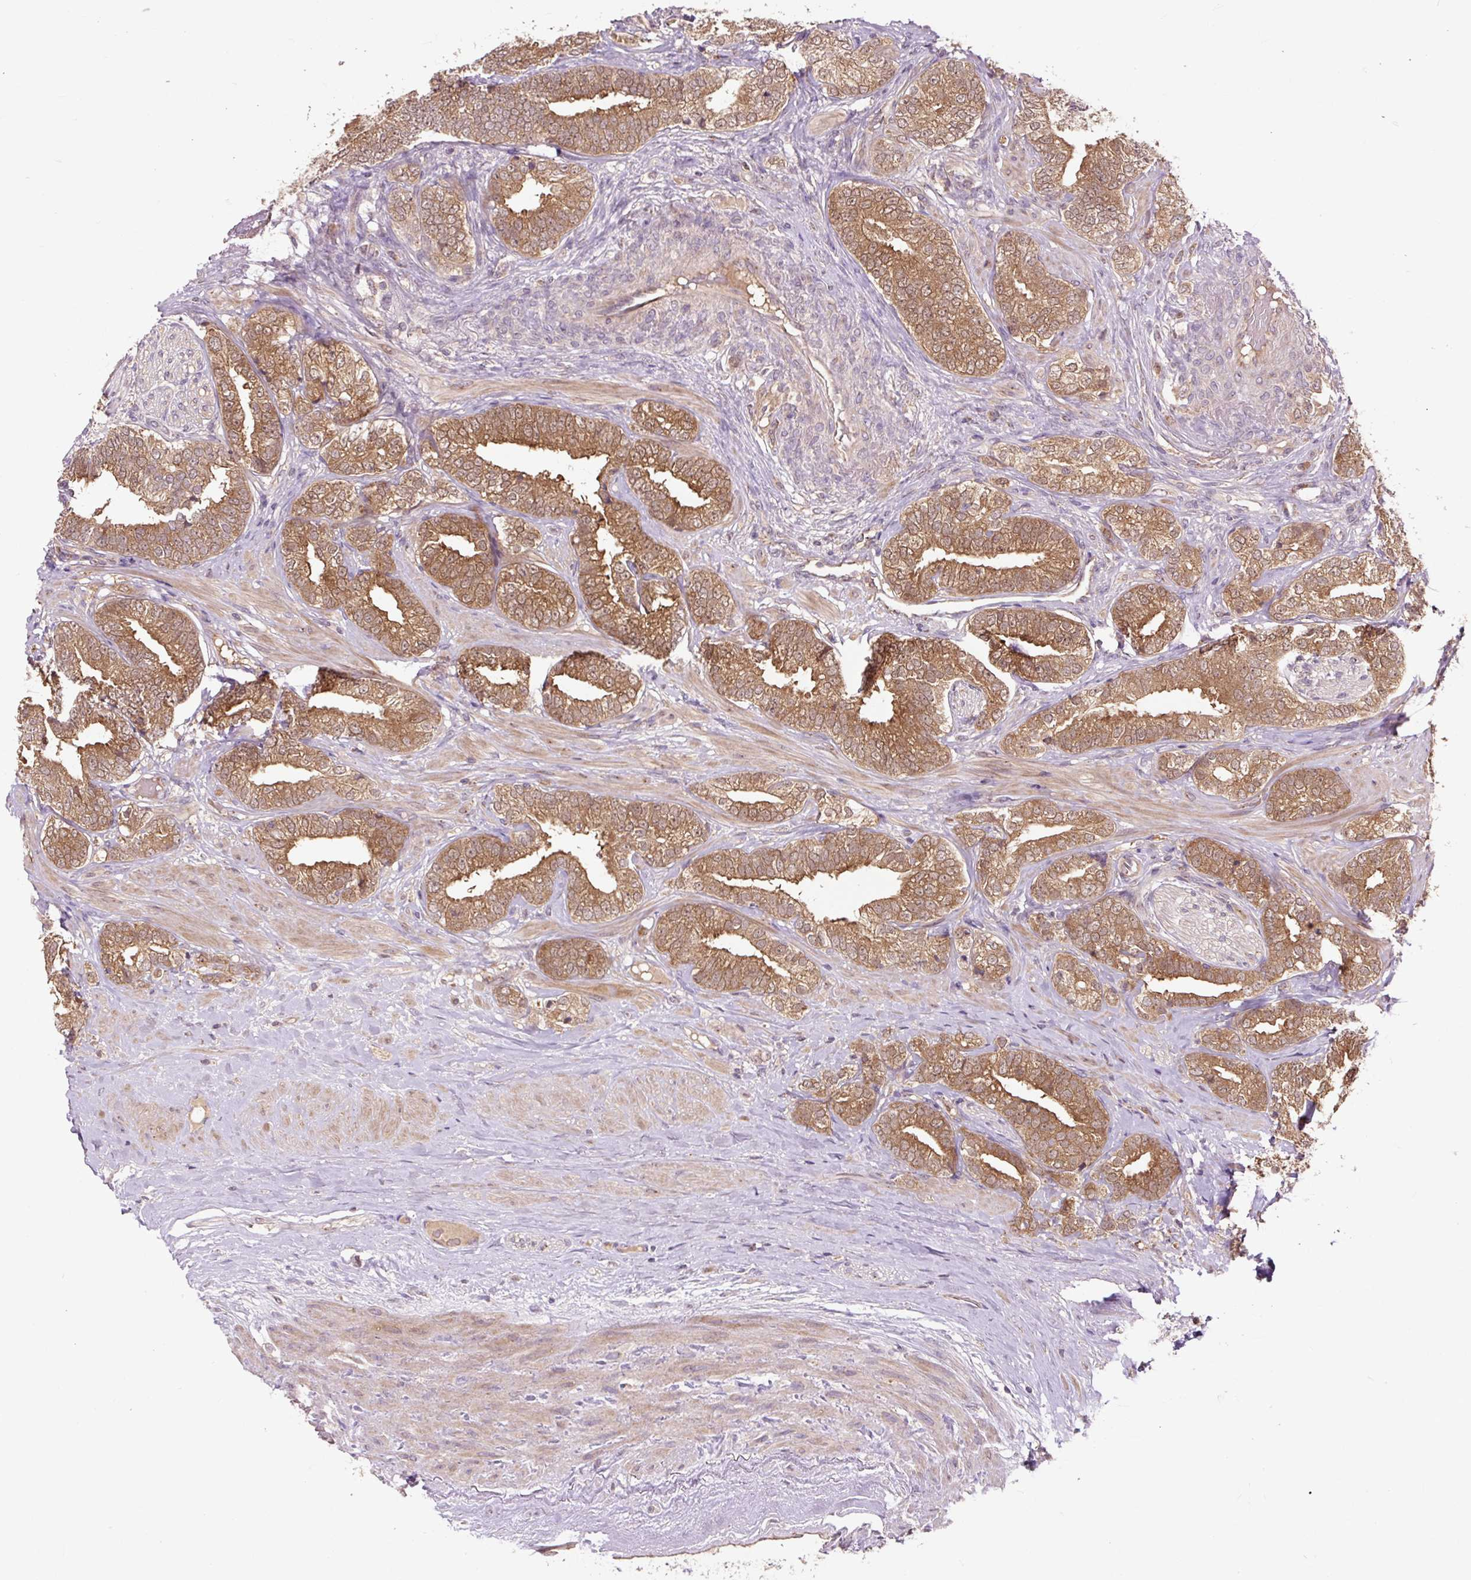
{"staining": {"intensity": "moderate", "quantity": "25%-75%", "location": "cytoplasmic/membranous"}, "tissue": "prostate cancer", "cell_type": "Tumor cells", "image_type": "cancer", "snomed": [{"axis": "morphology", "description": "Adenocarcinoma, High grade"}, {"axis": "topography", "description": "Prostate"}], "caption": "High-grade adenocarcinoma (prostate) tissue demonstrates moderate cytoplasmic/membranous staining in approximately 25%-75% of tumor cells (Stains: DAB (3,3'-diaminobenzidine) in brown, nuclei in blue, Microscopy: brightfield microscopy at high magnification).", "gene": "MMS19", "patient": {"sex": "male", "age": 72}}